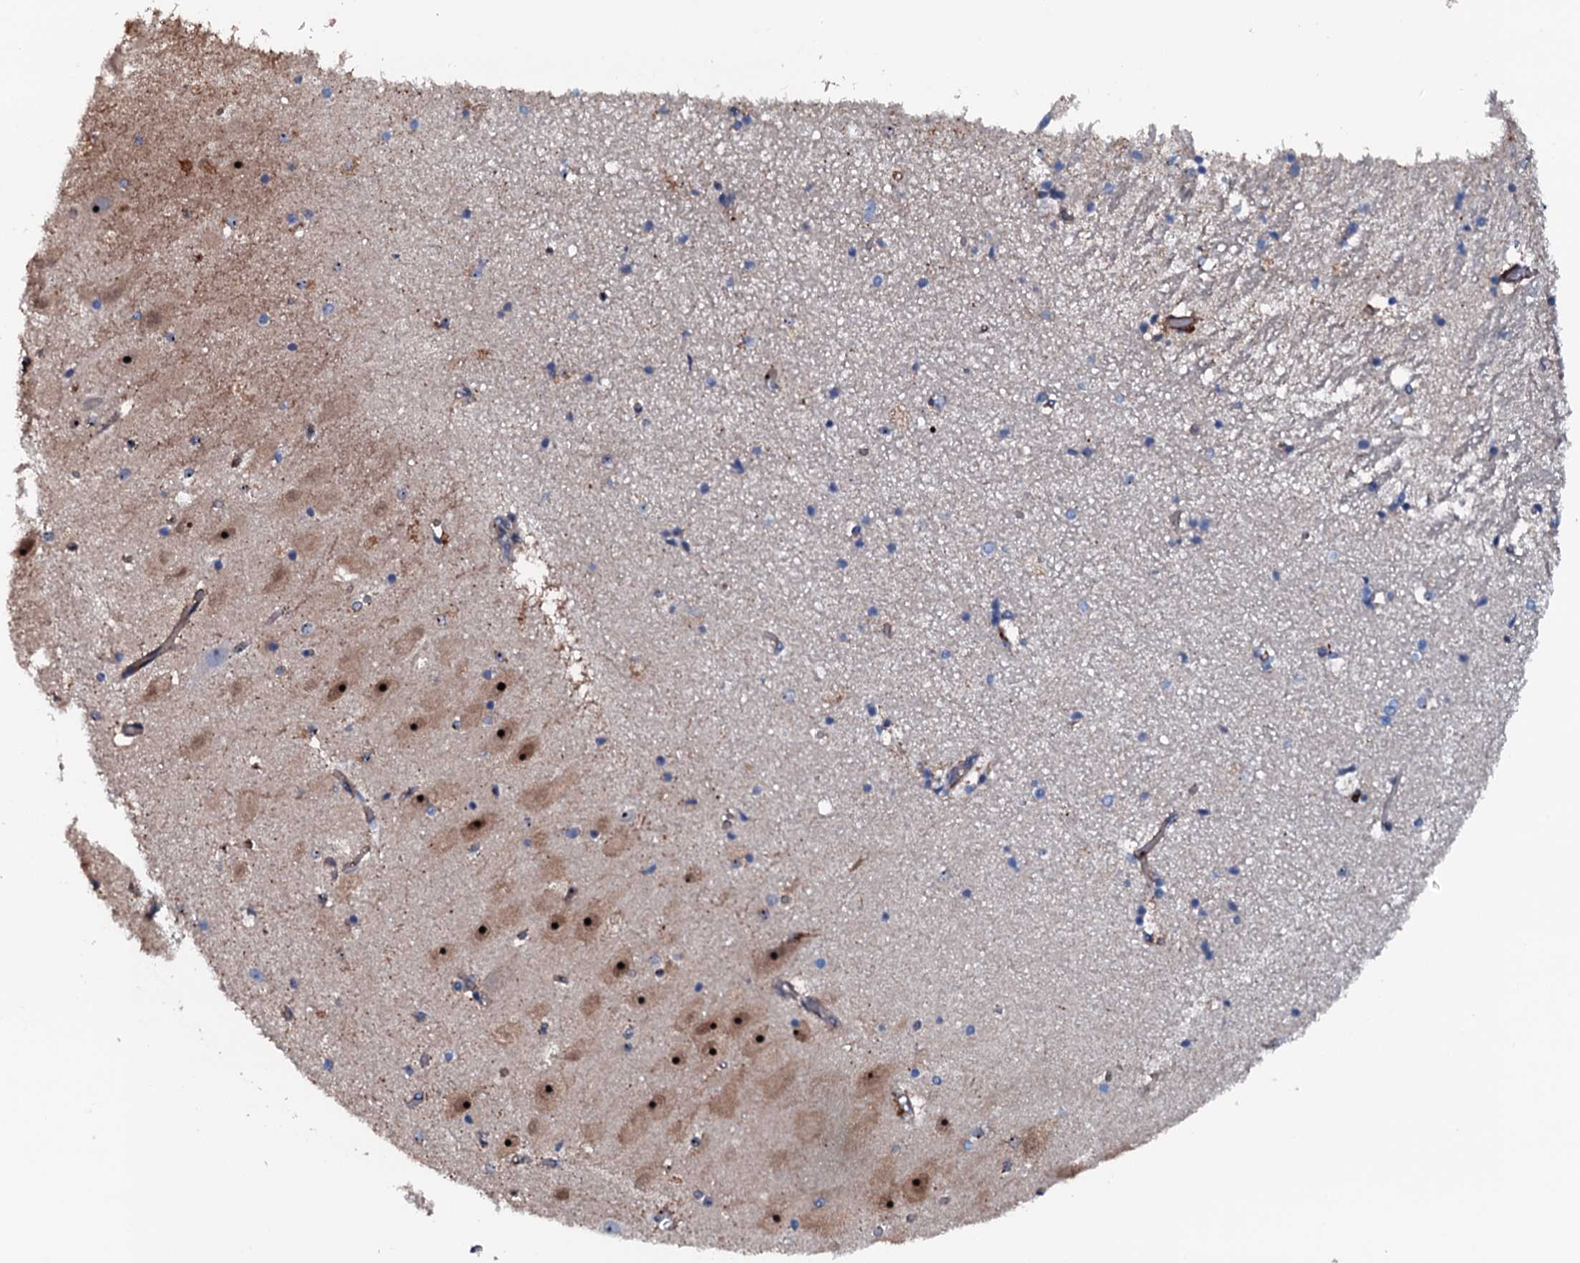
{"staining": {"intensity": "strong", "quantity": "<25%", "location": "cytoplasmic/membranous"}, "tissue": "hippocampus", "cell_type": "Glial cells", "image_type": "normal", "snomed": [{"axis": "morphology", "description": "Normal tissue, NOS"}, {"axis": "topography", "description": "Hippocampus"}], "caption": "Strong cytoplasmic/membranous positivity is present in about <25% of glial cells in normal hippocampus. Nuclei are stained in blue.", "gene": "NEK1", "patient": {"sex": "female", "age": 52}}